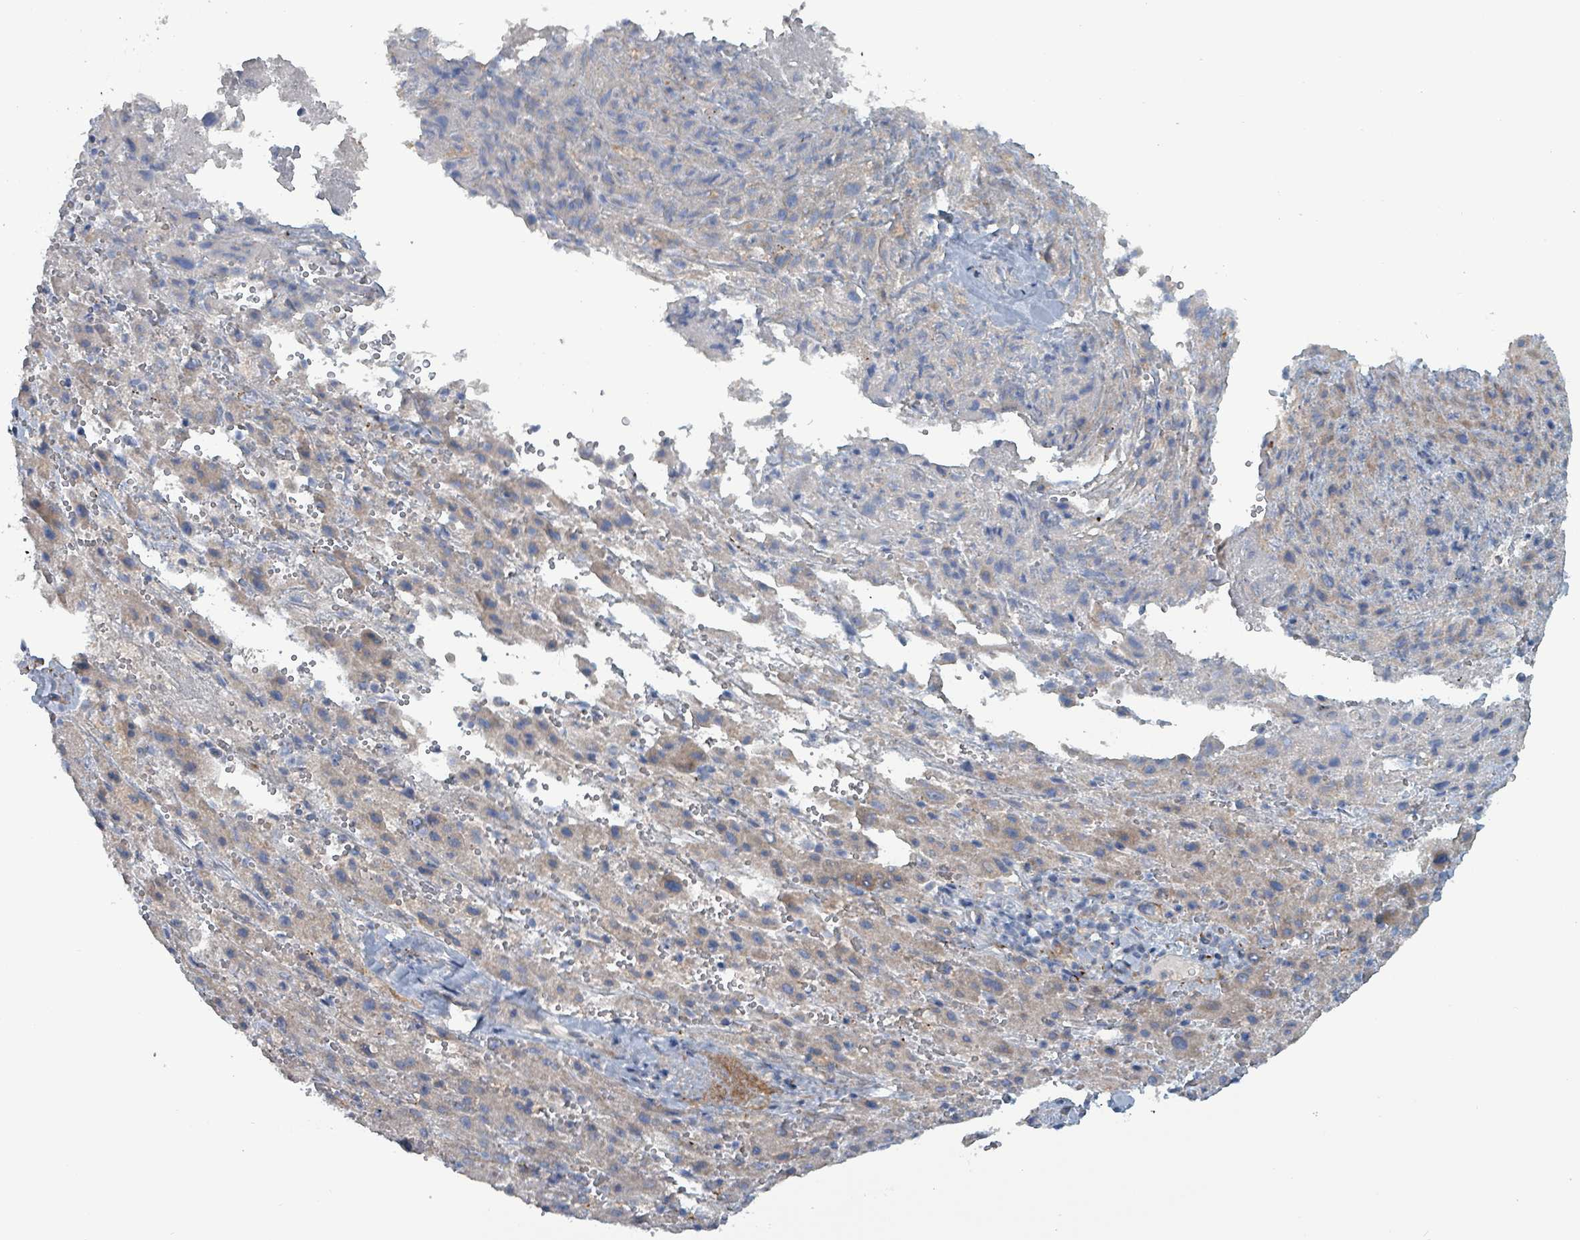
{"staining": {"intensity": "weak", "quantity": "<25%", "location": "cytoplasmic/membranous"}, "tissue": "liver cancer", "cell_type": "Tumor cells", "image_type": "cancer", "snomed": [{"axis": "morphology", "description": "Carcinoma, Hepatocellular, NOS"}, {"axis": "topography", "description": "Liver"}], "caption": "DAB (3,3'-diaminobenzidine) immunohistochemical staining of human liver cancer exhibits no significant staining in tumor cells. (DAB (3,3'-diaminobenzidine) immunohistochemistry, high magnification).", "gene": "TAAR5", "patient": {"sex": "female", "age": 58}}